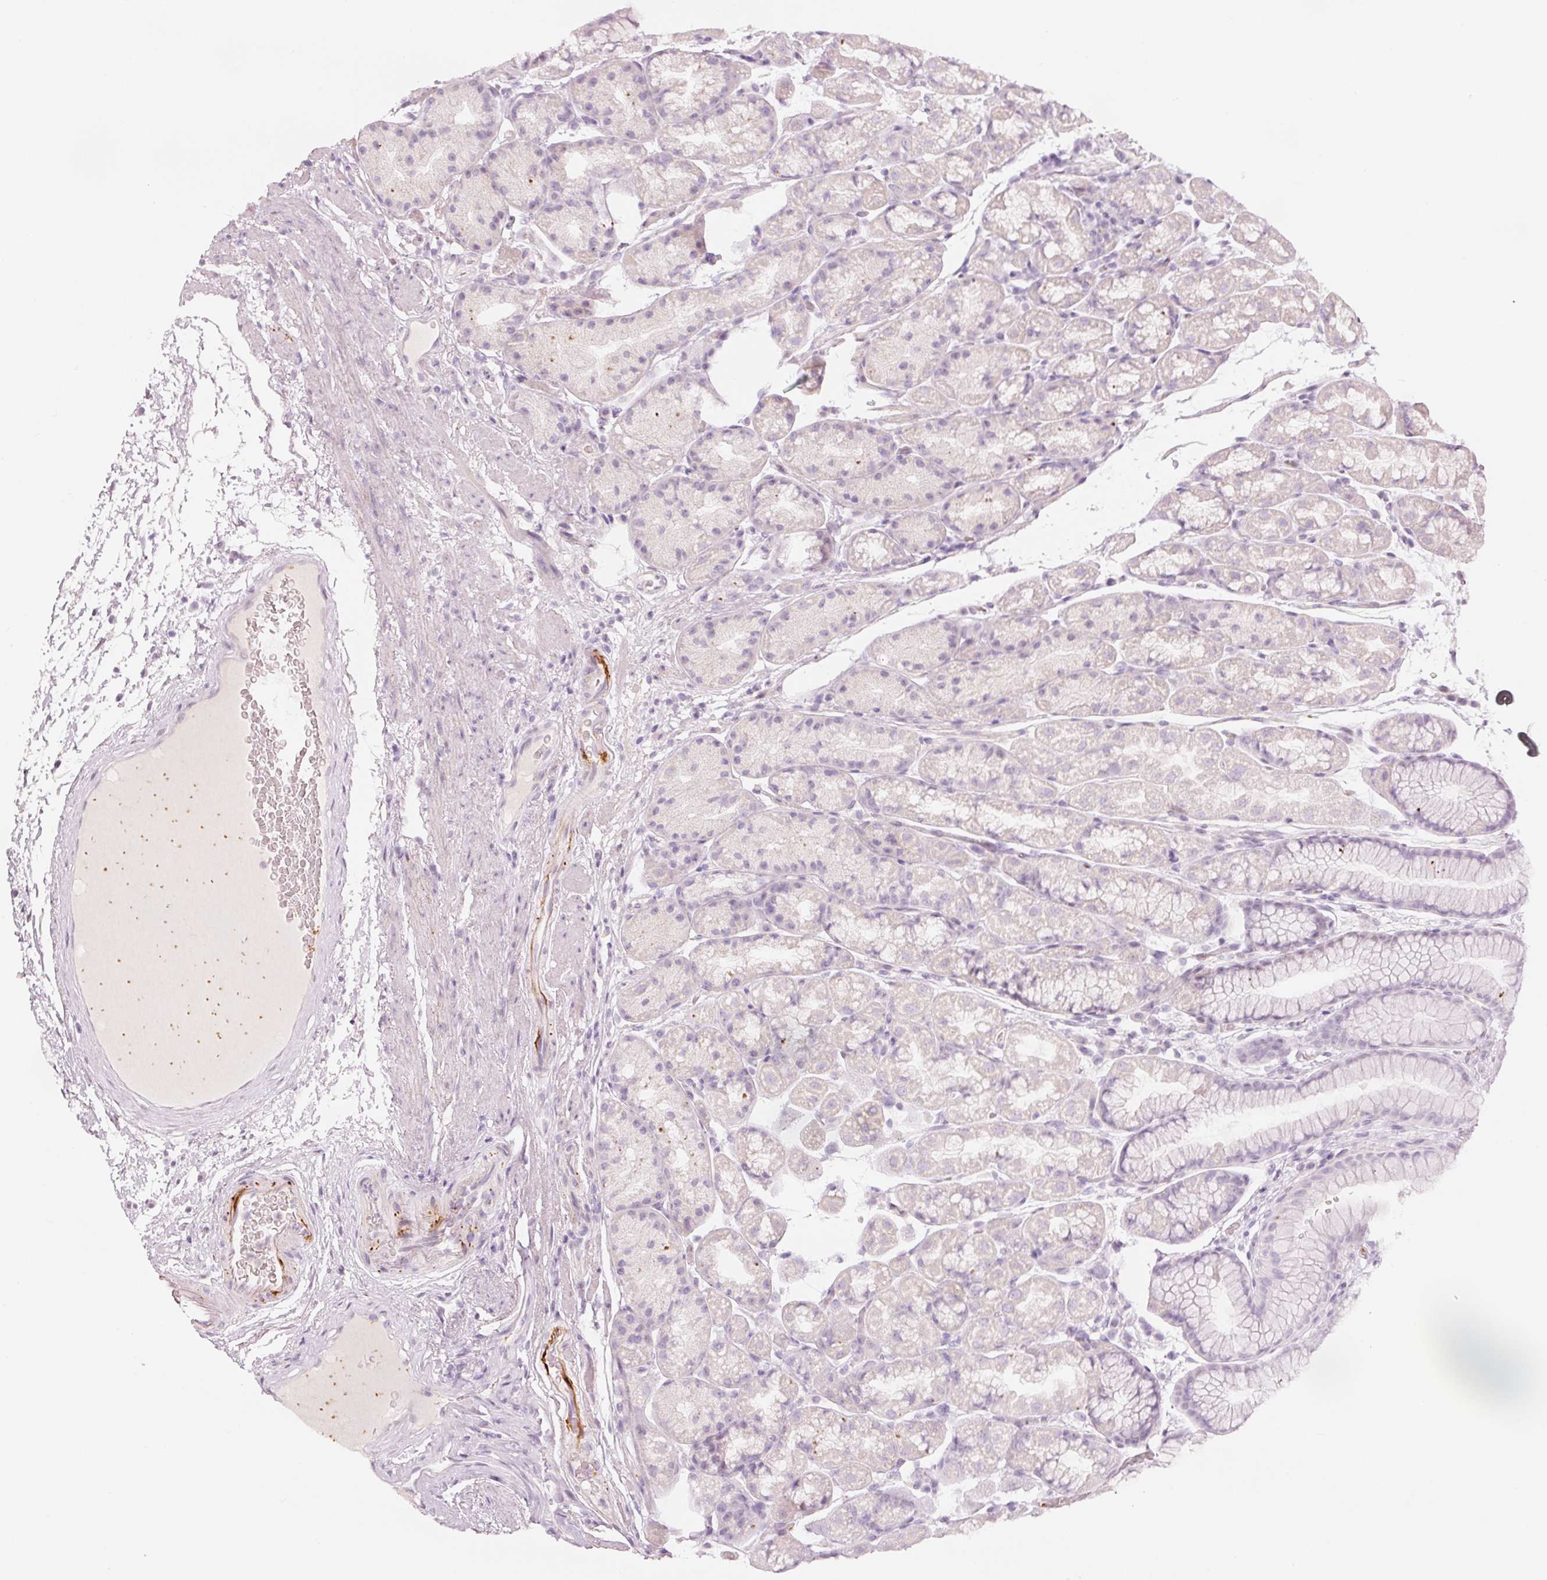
{"staining": {"intensity": "negative", "quantity": "none", "location": "none"}, "tissue": "stomach", "cell_type": "Glandular cells", "image_type": "normal", "snomed": [{"axis": "morphology", "description": "Normal tissue, NOS"}, {"axis": "topography", "description": "Stomach, lower"}], "caption": "Protein analysis of normal stomach exhibits no significant positivity in glandular cells. (DAB (3,3'-diaminobenzidine) immunohistochemistry (IHC) with hematoxylin counter stain).", "gene": "LECT2", "patient": {"sex": "male", "age": 67}}